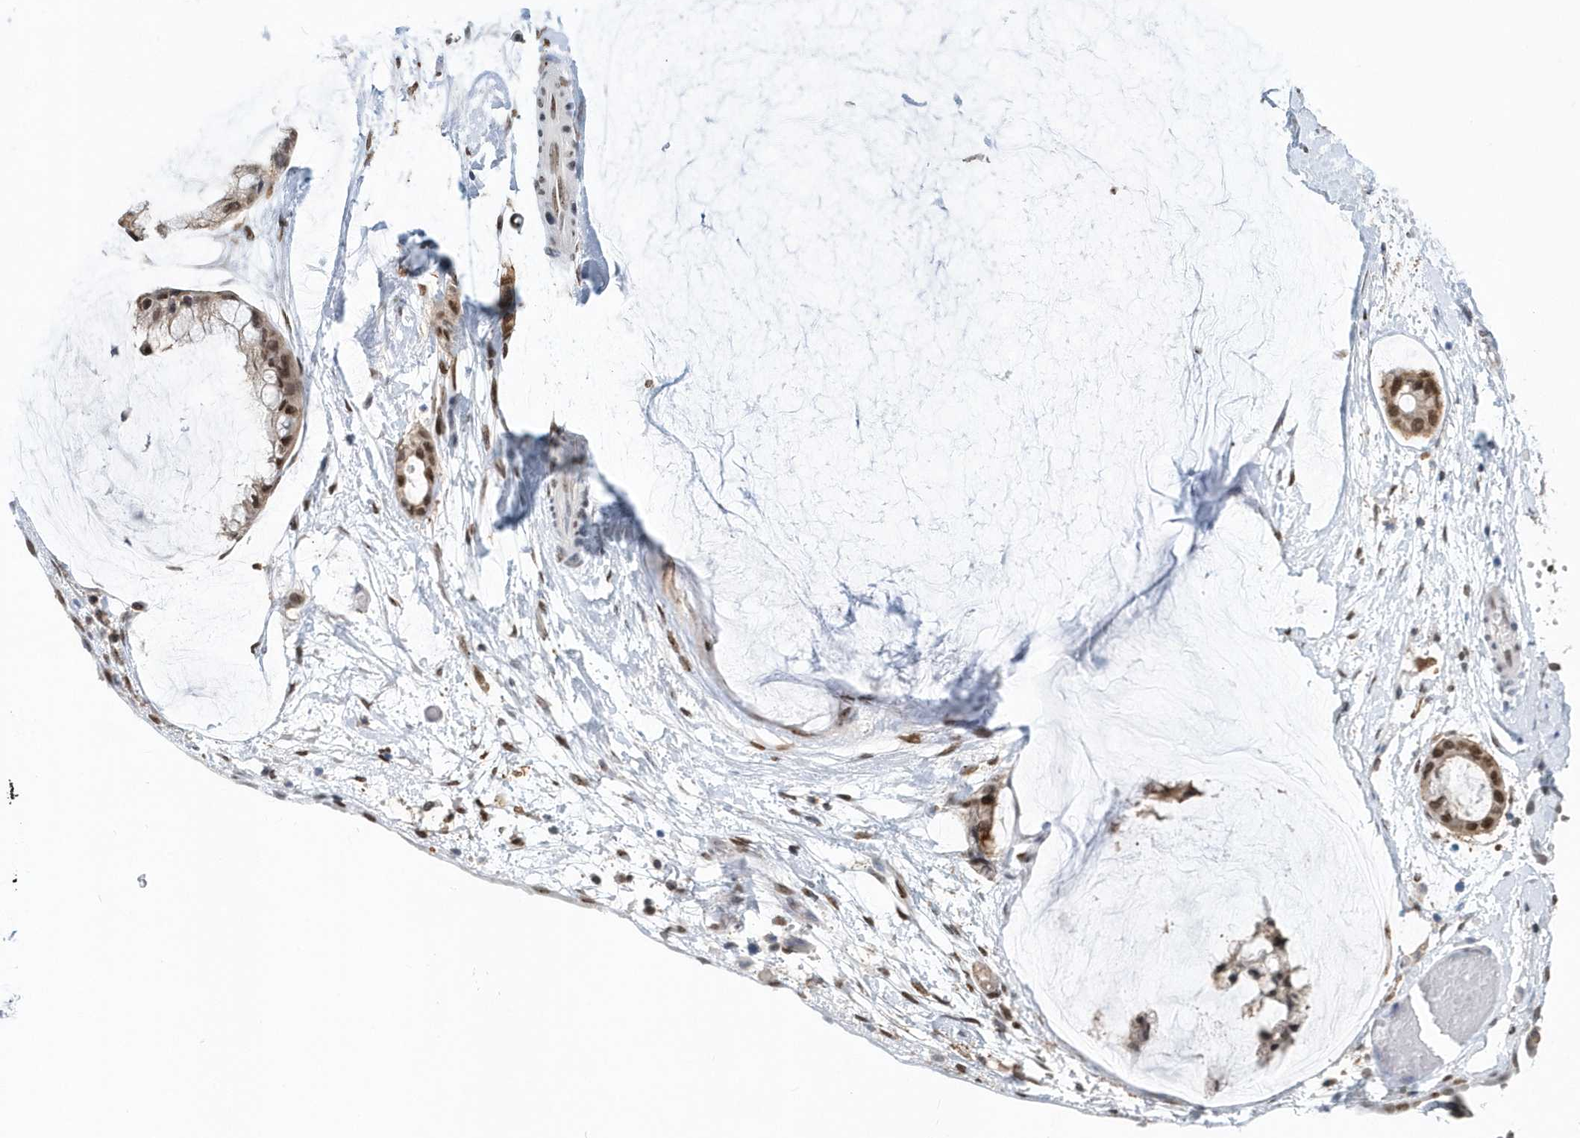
{"staining": {"intensity": "moderate", "quantity": ">75%", "location": "cytoplasmic/membranous,nuclear"}, "tissue": "ovarian cancer", "cell_type": "Tumor cells", "image_type": "cancer", "snomed": [{"axis": "morphology", "description": "Cystadenocarcinoma, mucinous, NOS"}, {"axis": "topography", "description": "Ovary"}], "caption": "This is a micrograph of immunohistochemistry staining of ovarian cancer, which shows moderate expression in the cytoplasmic/membranous and nuclear of tumor cells.", "gene": "MACROH2A2", "patient": {"sex": "female", "age": 39}}